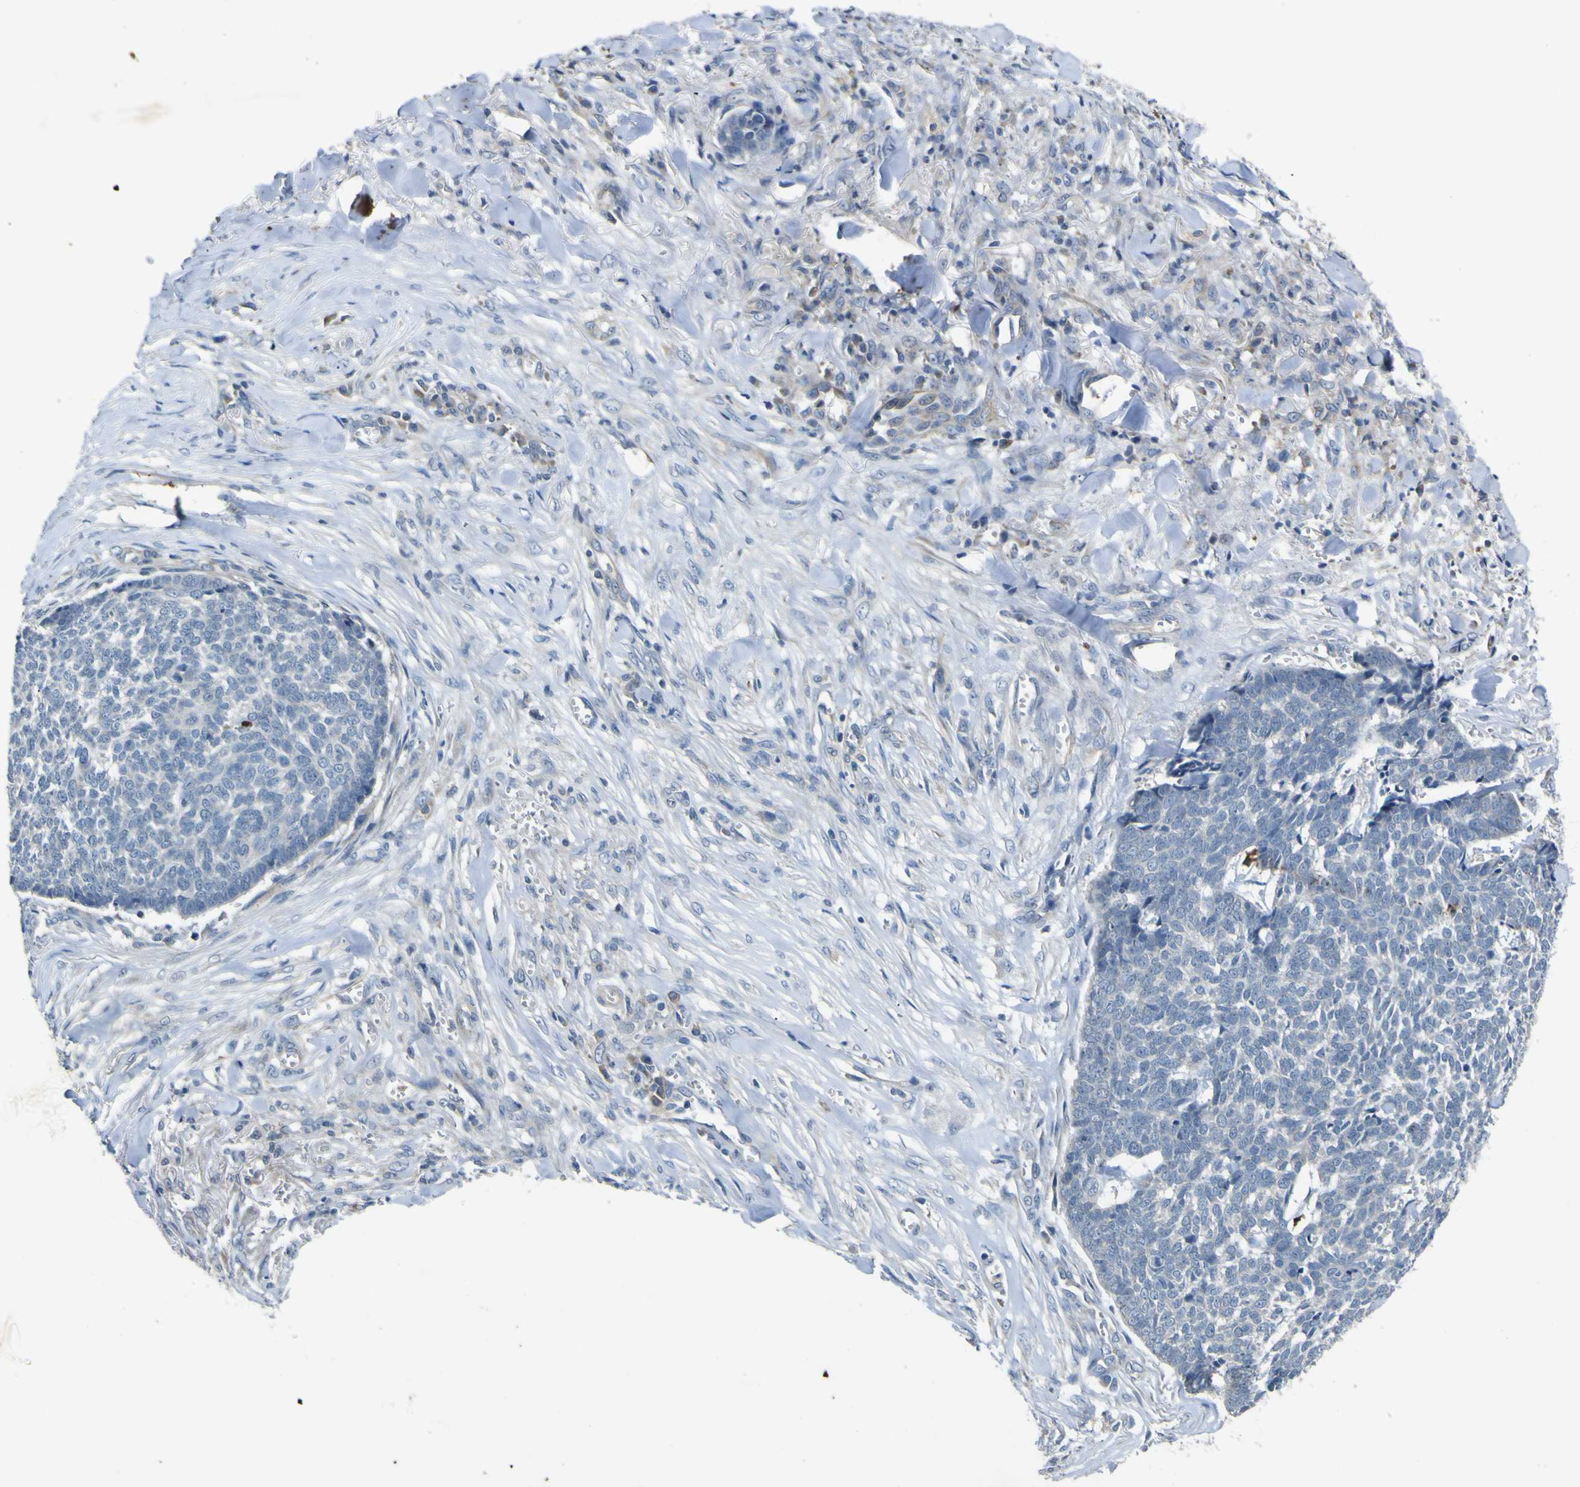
{"staining": {"intensity": "negative", "quantity": "none", "location": "none"}, "tissue": "skin cancer", "cell_type": "Tumor cells", "image_type": "cancer", "snomed": [{"axis": "morphology", "description": "Basal cell carcinoma"}, {"axis": "topography", "description": "Skin"}], "caption": "Immunohistochemical staining of human basal cell carcinoma (skin) demonstrates no significant staining in tumor cells.", "gene": "LDLR", "patient": {"sex": "male", "age": 84}}